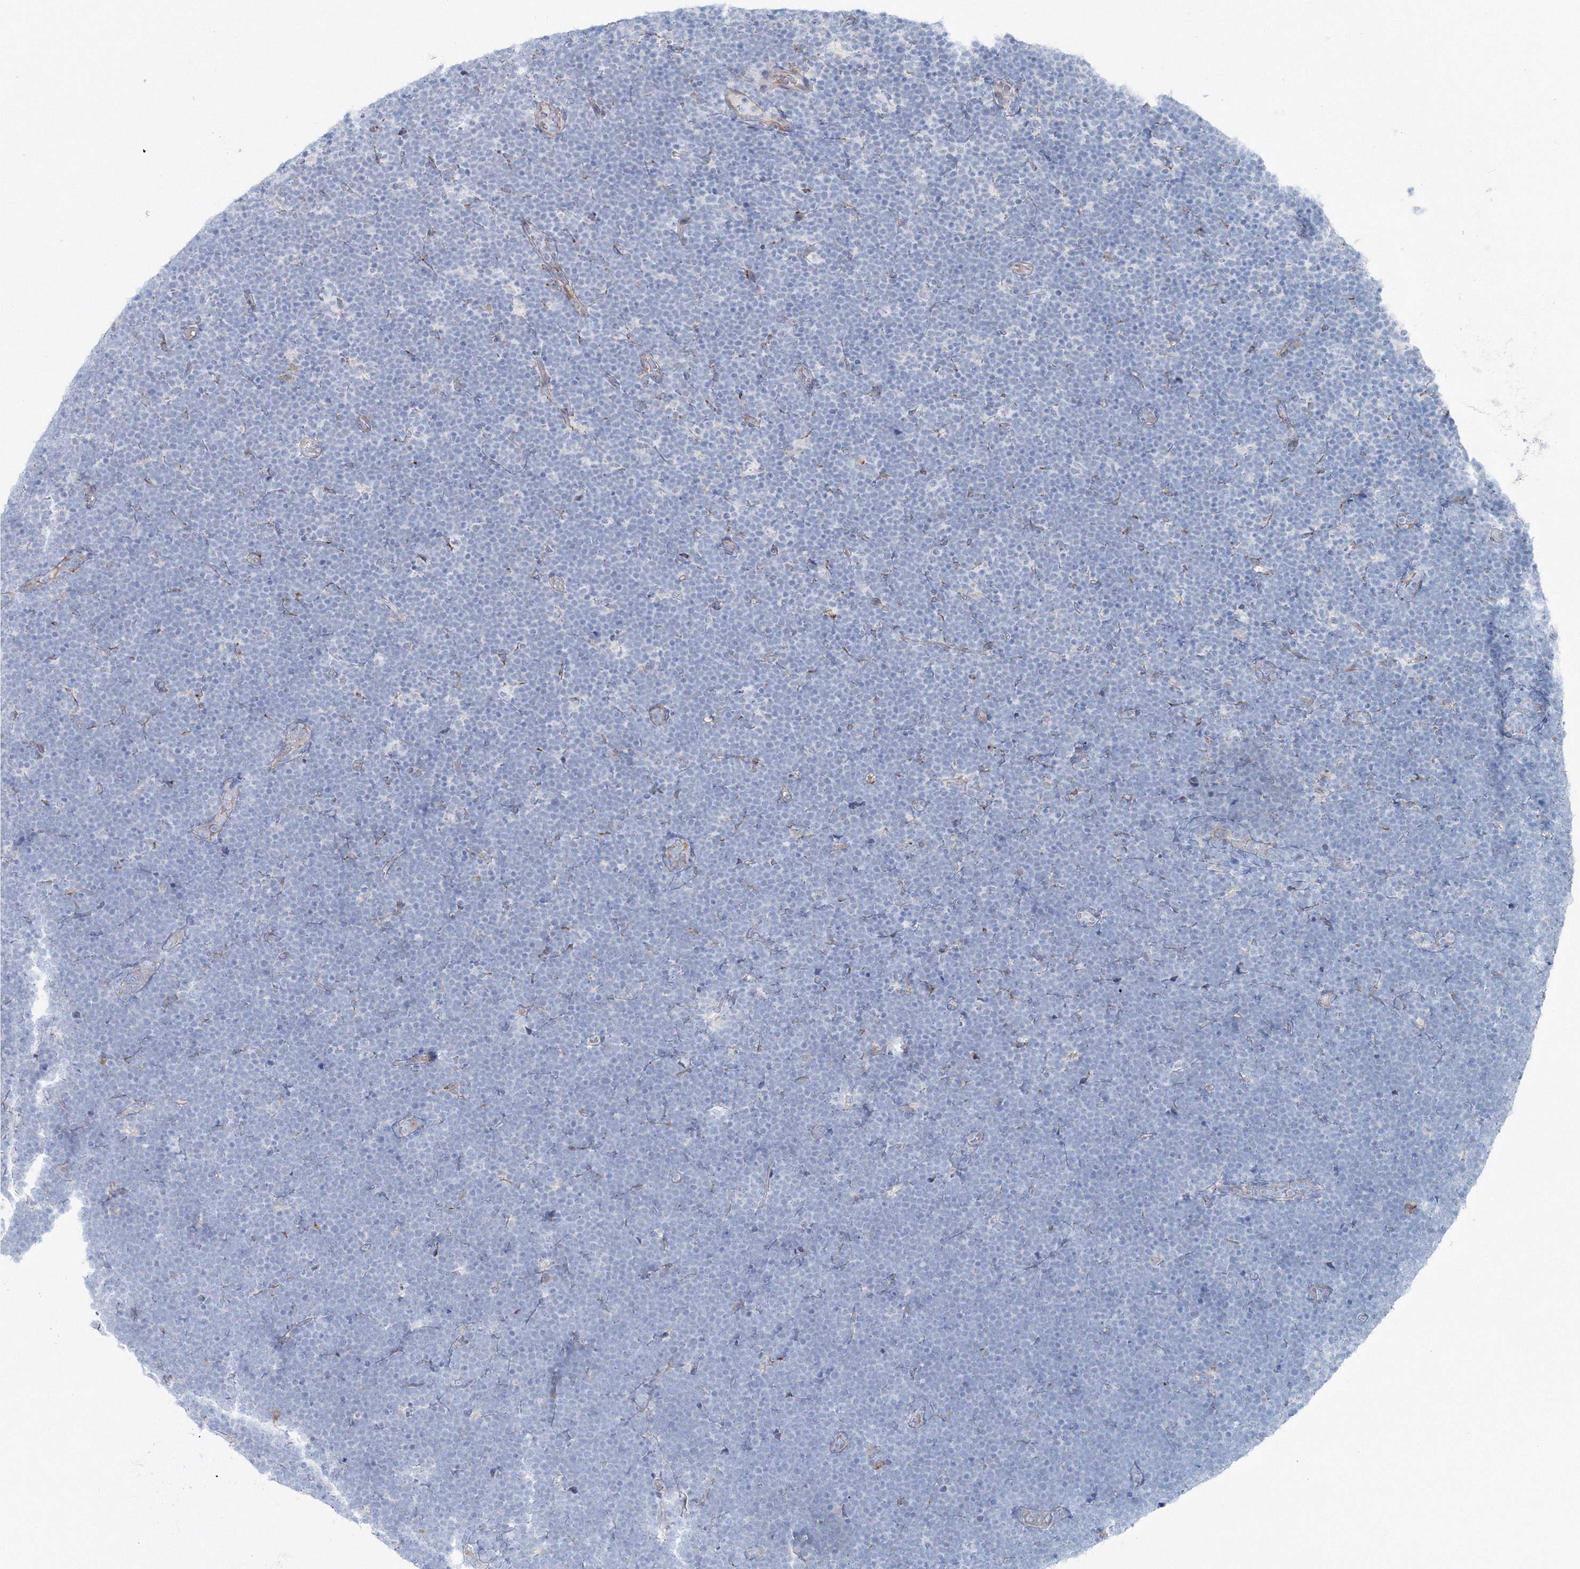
{"staining": {"intensity": "negative", "quantity": "none", "location": "none"}, "tissue": "lymphoma", "cell_type": "Tumor cells", "image_type": "cancer", "snomed": [{"axis": "morphology", "description": "Malignant lymphoma, non-Hodgkin's type, High grade"}, {"axis": "topography", "description": "Lymph node"}], "caption": "Immunohistochemical staining of human malignant lymphoma, non-Hodgkin's type (high-grade) shows no significant staining in tumor cells.", "gene": "RCN1", "patient": {"sex": "male", "age": 13}}